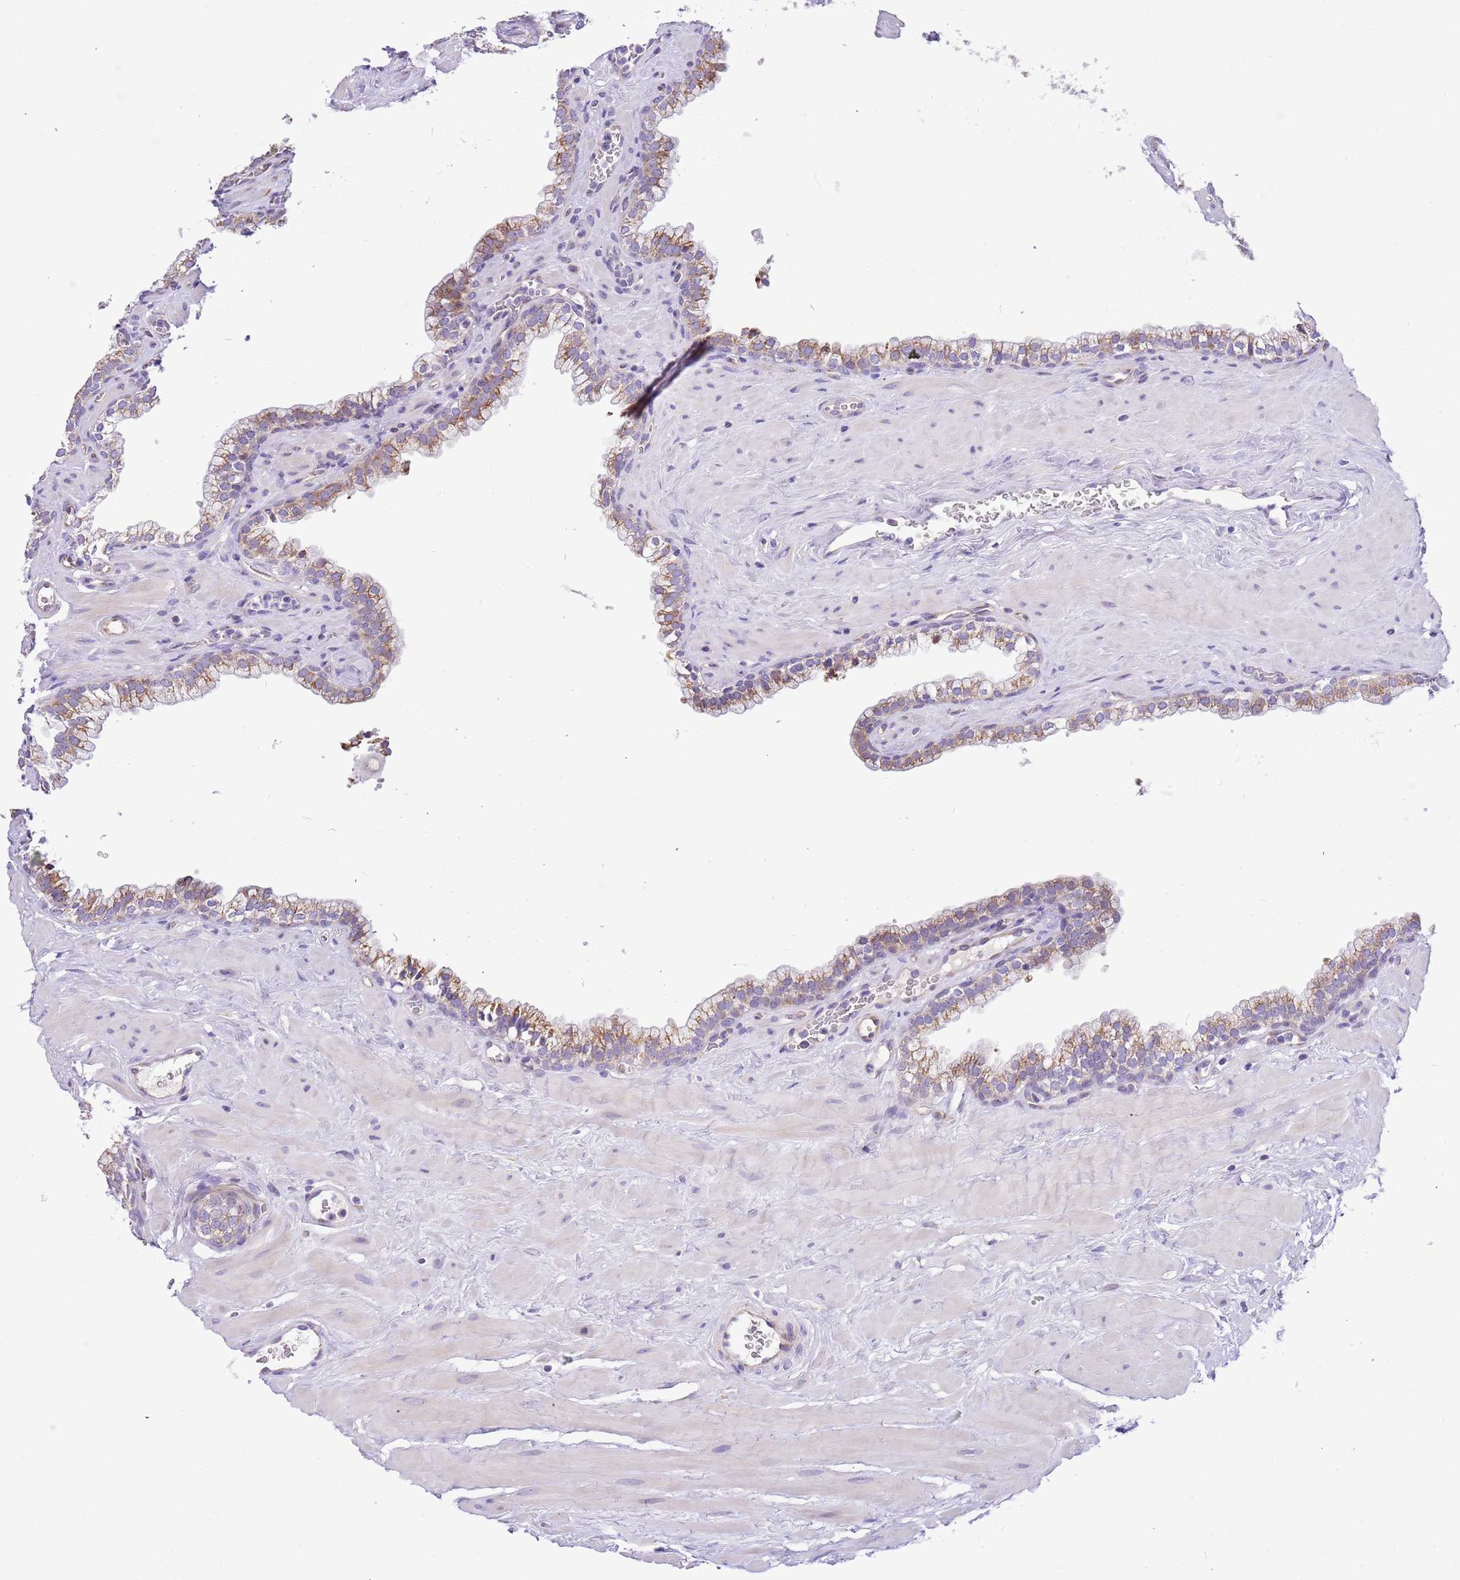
{"staining": {"intensity": "moderate", "quantity": "25%-75%", "location": "cytoplasmic/membranous"}, "tissue": "prostate", "cell_type": "Glandular cells", "image_type": "normal", "snomed": [{"axis": "morphology", "description": "Normal tissue, NOS"}, {"axis": "morphology", "description": "Urothelial carcinoma, Low grade"}, {"axis": "topography", "description": "Urinary bladder"}, {"axis": "topography", "description": "Prostate"}], "caption": "IHC (DAB) staining of normal human prostate exhibits moderate cytoplasmic/membranous protein expression in about 25%-75% of glandular cells. (Stains: DAB in brown, nuclei in blue, Microscopy: brightfield microscopy at high magnification).", "gene": "COX17", "patient": {"sex": "male", "age": 60}}